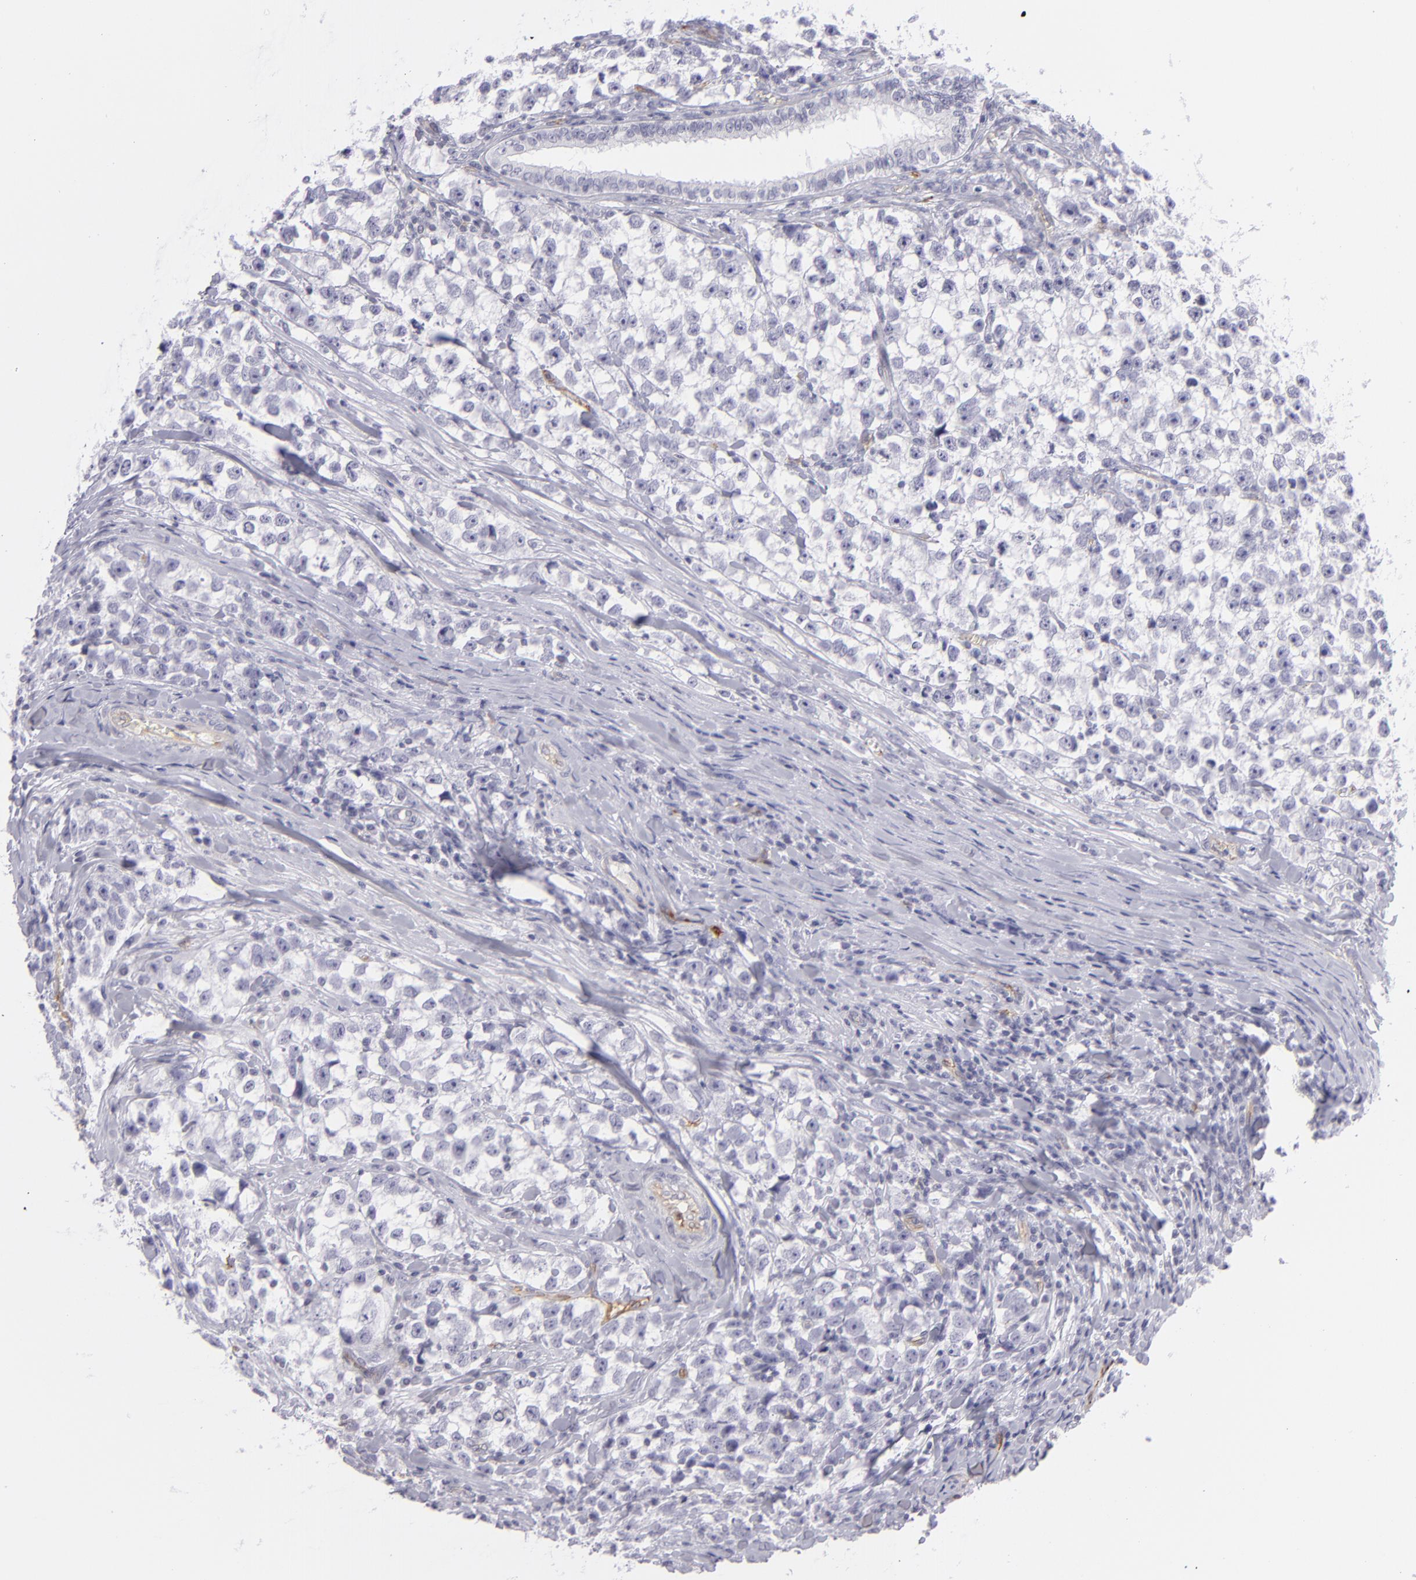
{"staining": {"intensity": "negative", "quantity": "none", "location": "none"}, "tissue": "testis cancer", "cell_type": "Tumor cells", "image_type": "cancer", "snomed": [{"axis": "morphology", "description": "Seminoma, NOS"}, {"axis": "morphology", "description": "Carcinoma, Embryonal, NOS"}, {"axis": "topography", "description": "Testis"}], "caption": "There is no significant positivity in tumor cells of testis cancer. (Brightfield microscopy of DAB IHC at high magnification).", "gene": "THBD", "patient": {"sex": "male", "age": 30}}